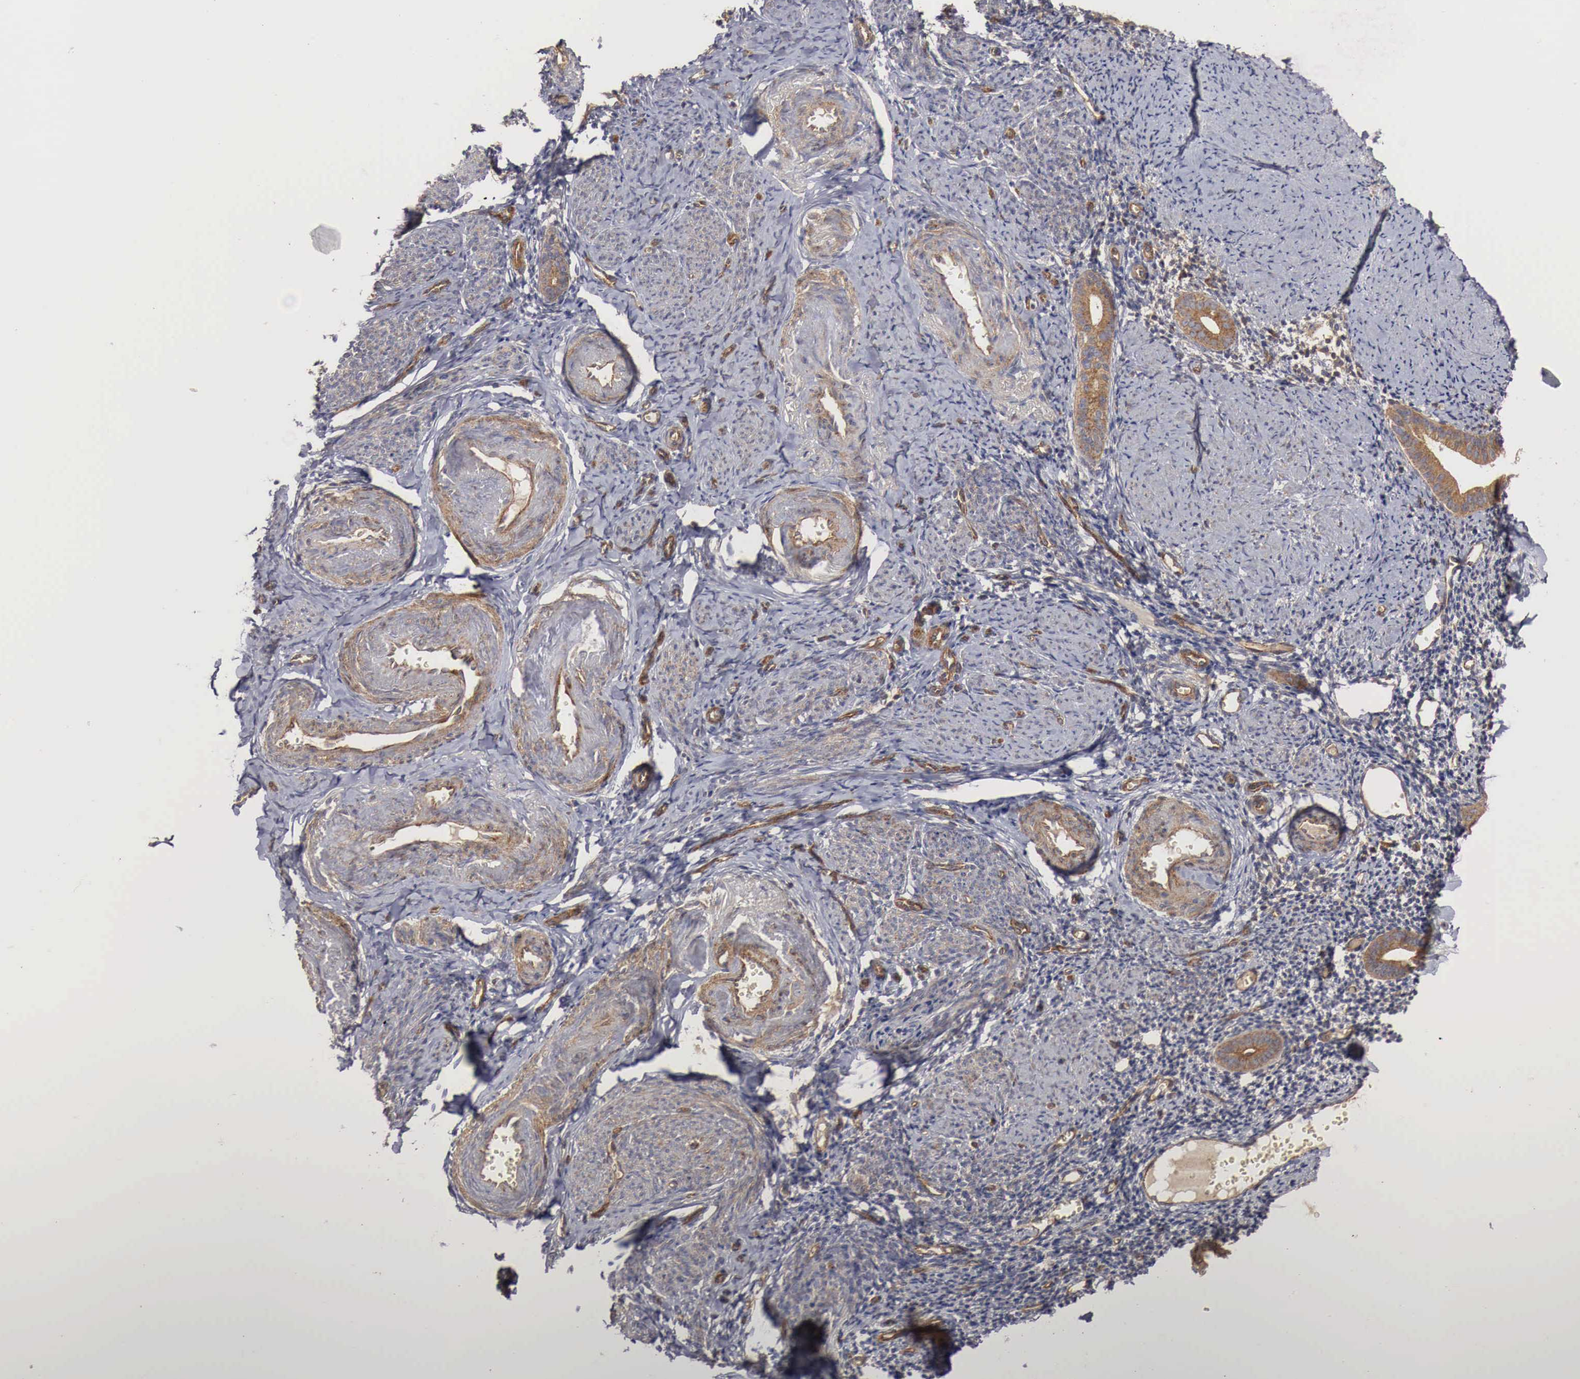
{"staining": {"intensity": "weak", "quantity": ">75%", "location": "cytoplasmic/membranous"}, "tissue": "endometrium", "cell_type": "Cells in endometrial stroma", "image_type": "normal", "snomed": [{"axis": "morphology", "description": "Normal tissue, NOS"}, {"axis": "morphology", "description": "Neoplasm, benign, NOS"}, {"axis": "topography", "description": "Uterus"}], "caption": "About >75% of cells in endometrial stroma in benign endometrium show weak cytoplasmic/membranous protein positivity as visualized by brown immunohistochemical staining.", "gene": "ARMCX4", "patient": {"sex": "female", "age": 55}}